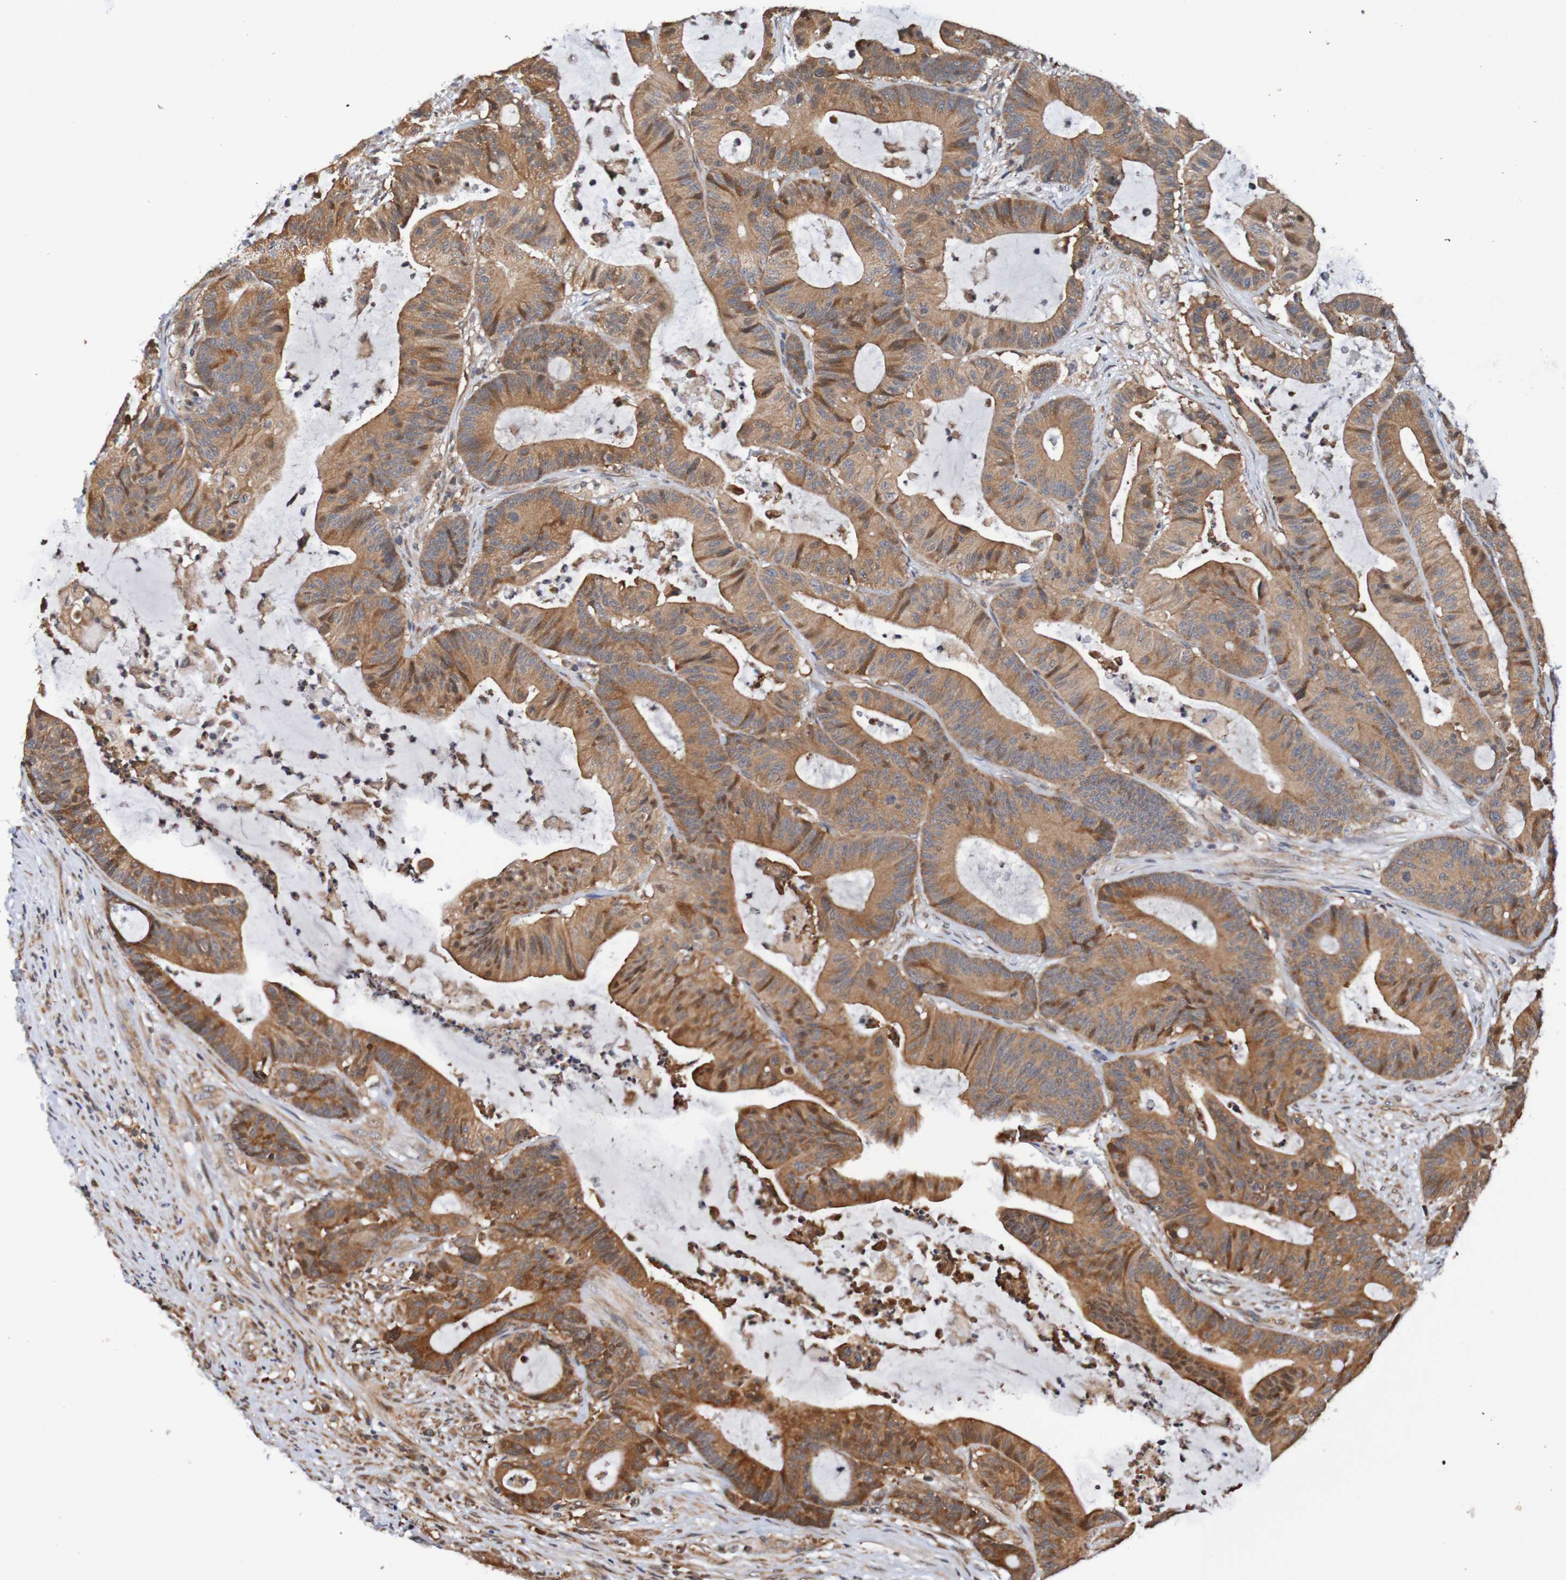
{"staining": {"intensity": "moderate", "quantity": ">75%", "location": "cytoplasmic/membranous"}, "tissue": "colorectal cancer", "cell_type": "Tumor cells", "image_type": "cancer", "snomed": [{"axis": "morphology", "description": "Adenocarcinoma, NOS"}, {"axis": "topography", "description": "Colon"}], "caption": "Immunohistochemistry of colorectal cancer (adenocarcinoma) reveals medium levels of moderate cytoplasmic/membranous positivity in approximately >75% of tumor cells. (DAB = brown stain, brightfield microscopy at high magnification).", "gene": "AXIN1", "patient": {"sex": "female", "age": 84}}